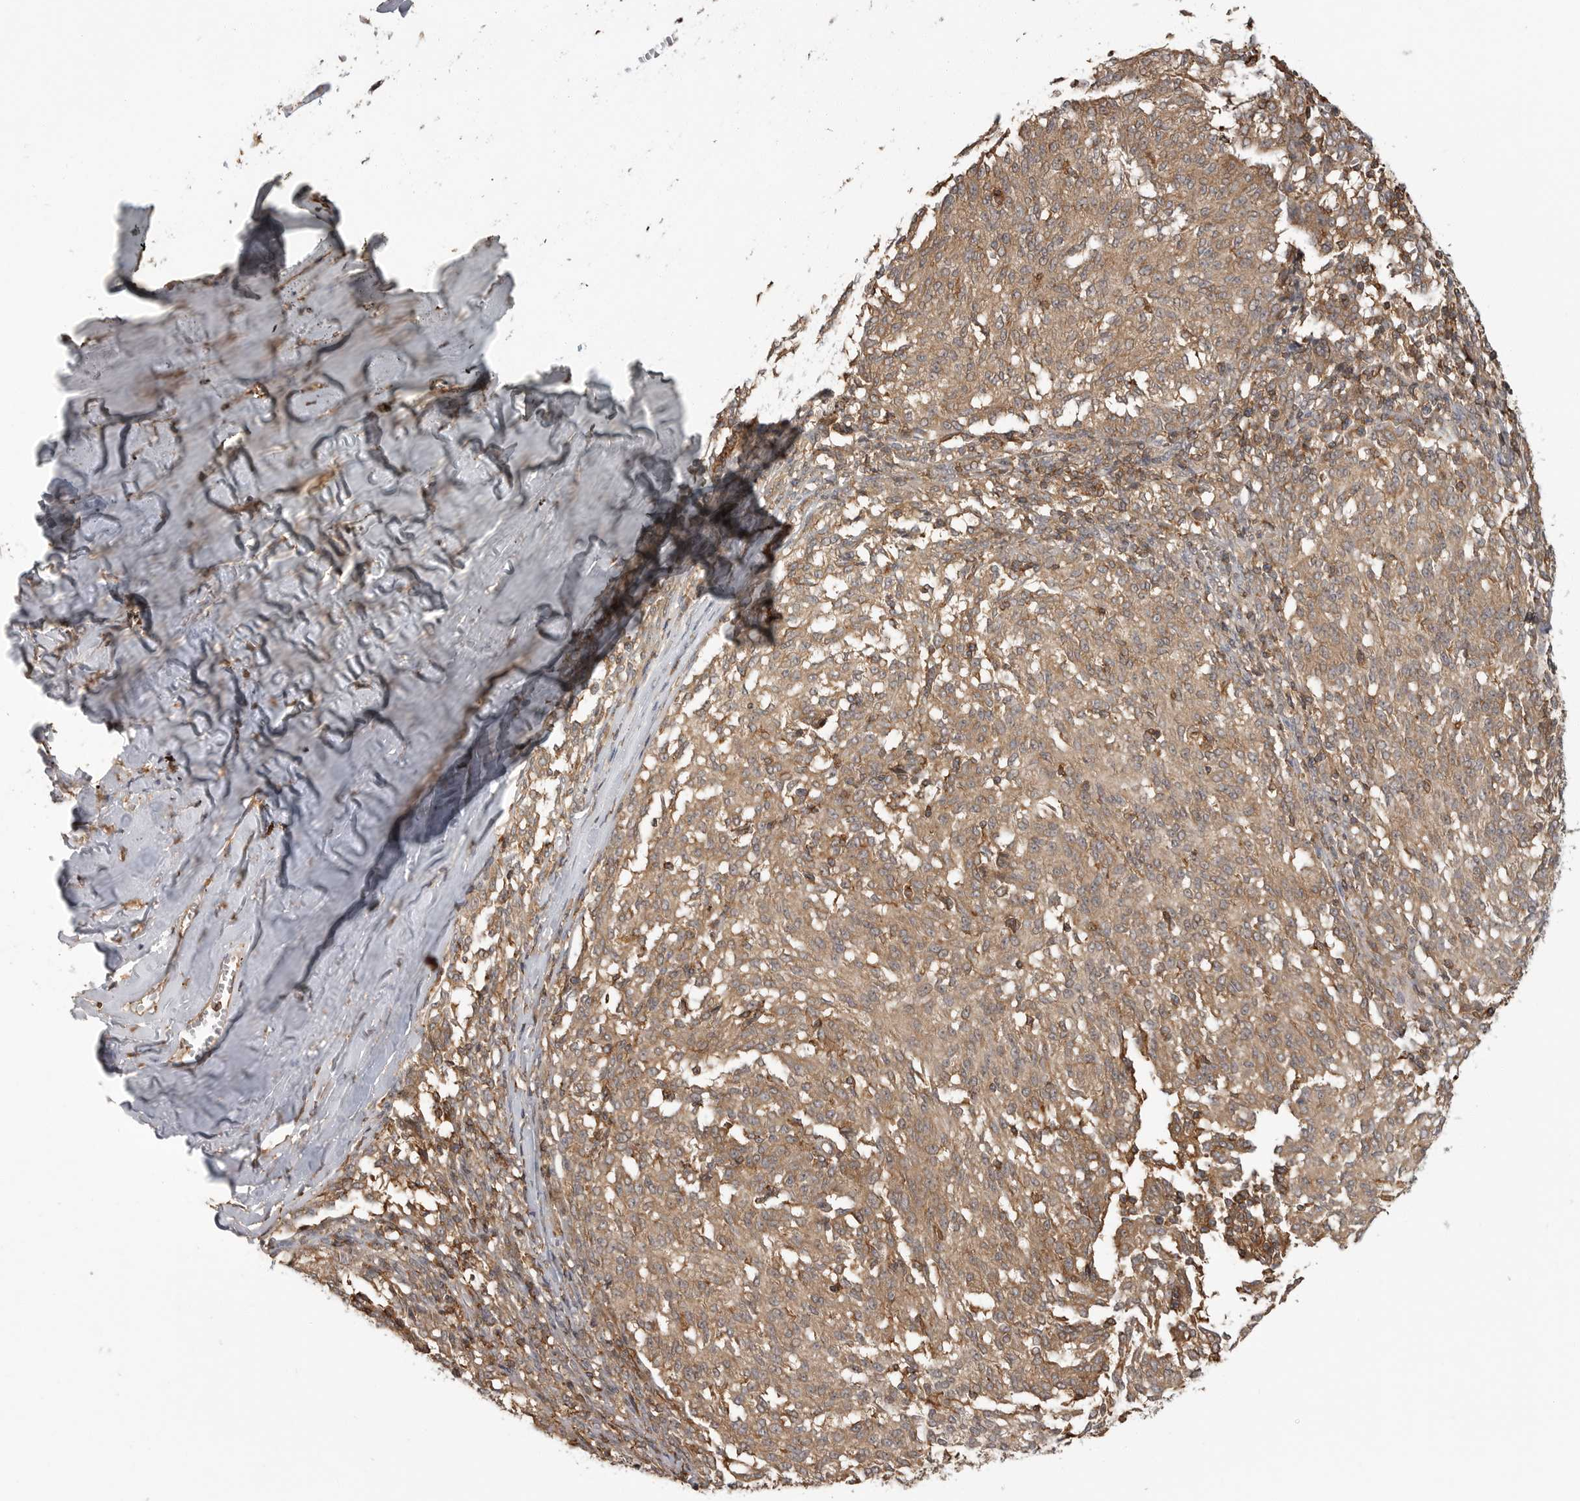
{"staining": {"intensity": "moderate", "quantity": ">75%", "location": "cytoplasmic/membranous"}, "tissue": "melanoma", "cell_type": "Tumor cells", "image_type": "cancer", "snomed": [{"axis": "morphology", "description": "Malignant melanoma, NOS"}, {"axis": "topography", "description": "Skin"}], "caption": "Melanoma stained with a brown dye reveals moderate cytoplasmic/membranous positive staining in approximately >75% of tumor cells.", "gene": "ERN1", "patient": {"sex": "female", "age": 72}}